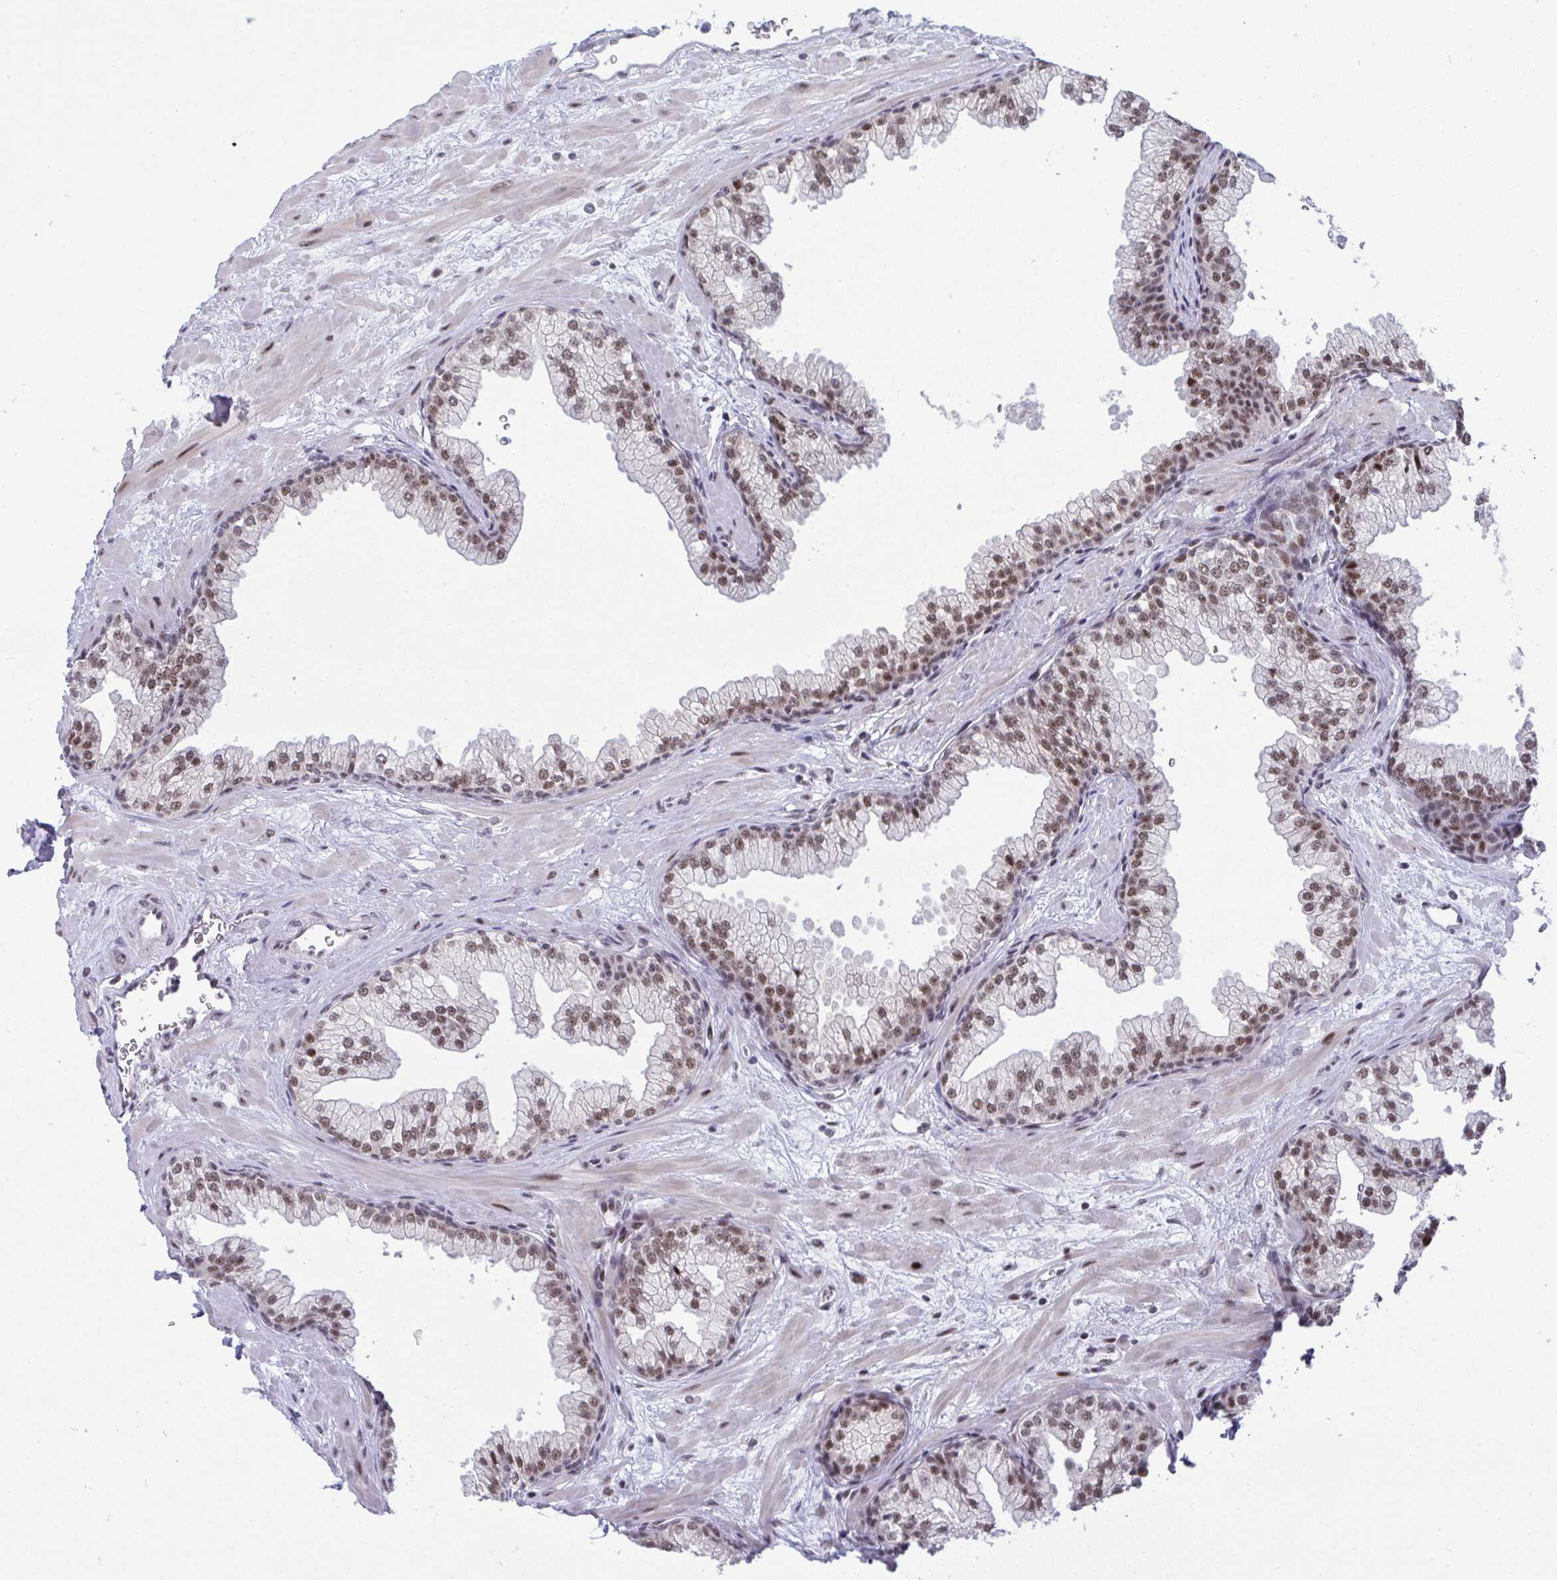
{"staining": {"intensity": "moderate", "quantity": "25%-75%", "location": "nuclear"}, "tissue": "prostate", "cell_type": "Glandular cells", "image_type": "normal", "snomed": [{"axis": "morphology", "description": "Normal tissue, NOS"}, {"axis": "topography", "description": "Prostate"}, {"axis": "topography", "description": "Peripheral nerve tissue"}], "caption": "The micrograph displays immunohistochemical staining of normal prostate. There is moderate nuclear staining is seen in approximately 25%-75% of glandular cells. The staining was performed using DAB (3,3'-diaminobenzidine), with brown indicating positive protein expression. Nuclei are stained blue with hematoxylin.", "gene": "WBP11", "patient": {"sex": "male", "age": 61}}